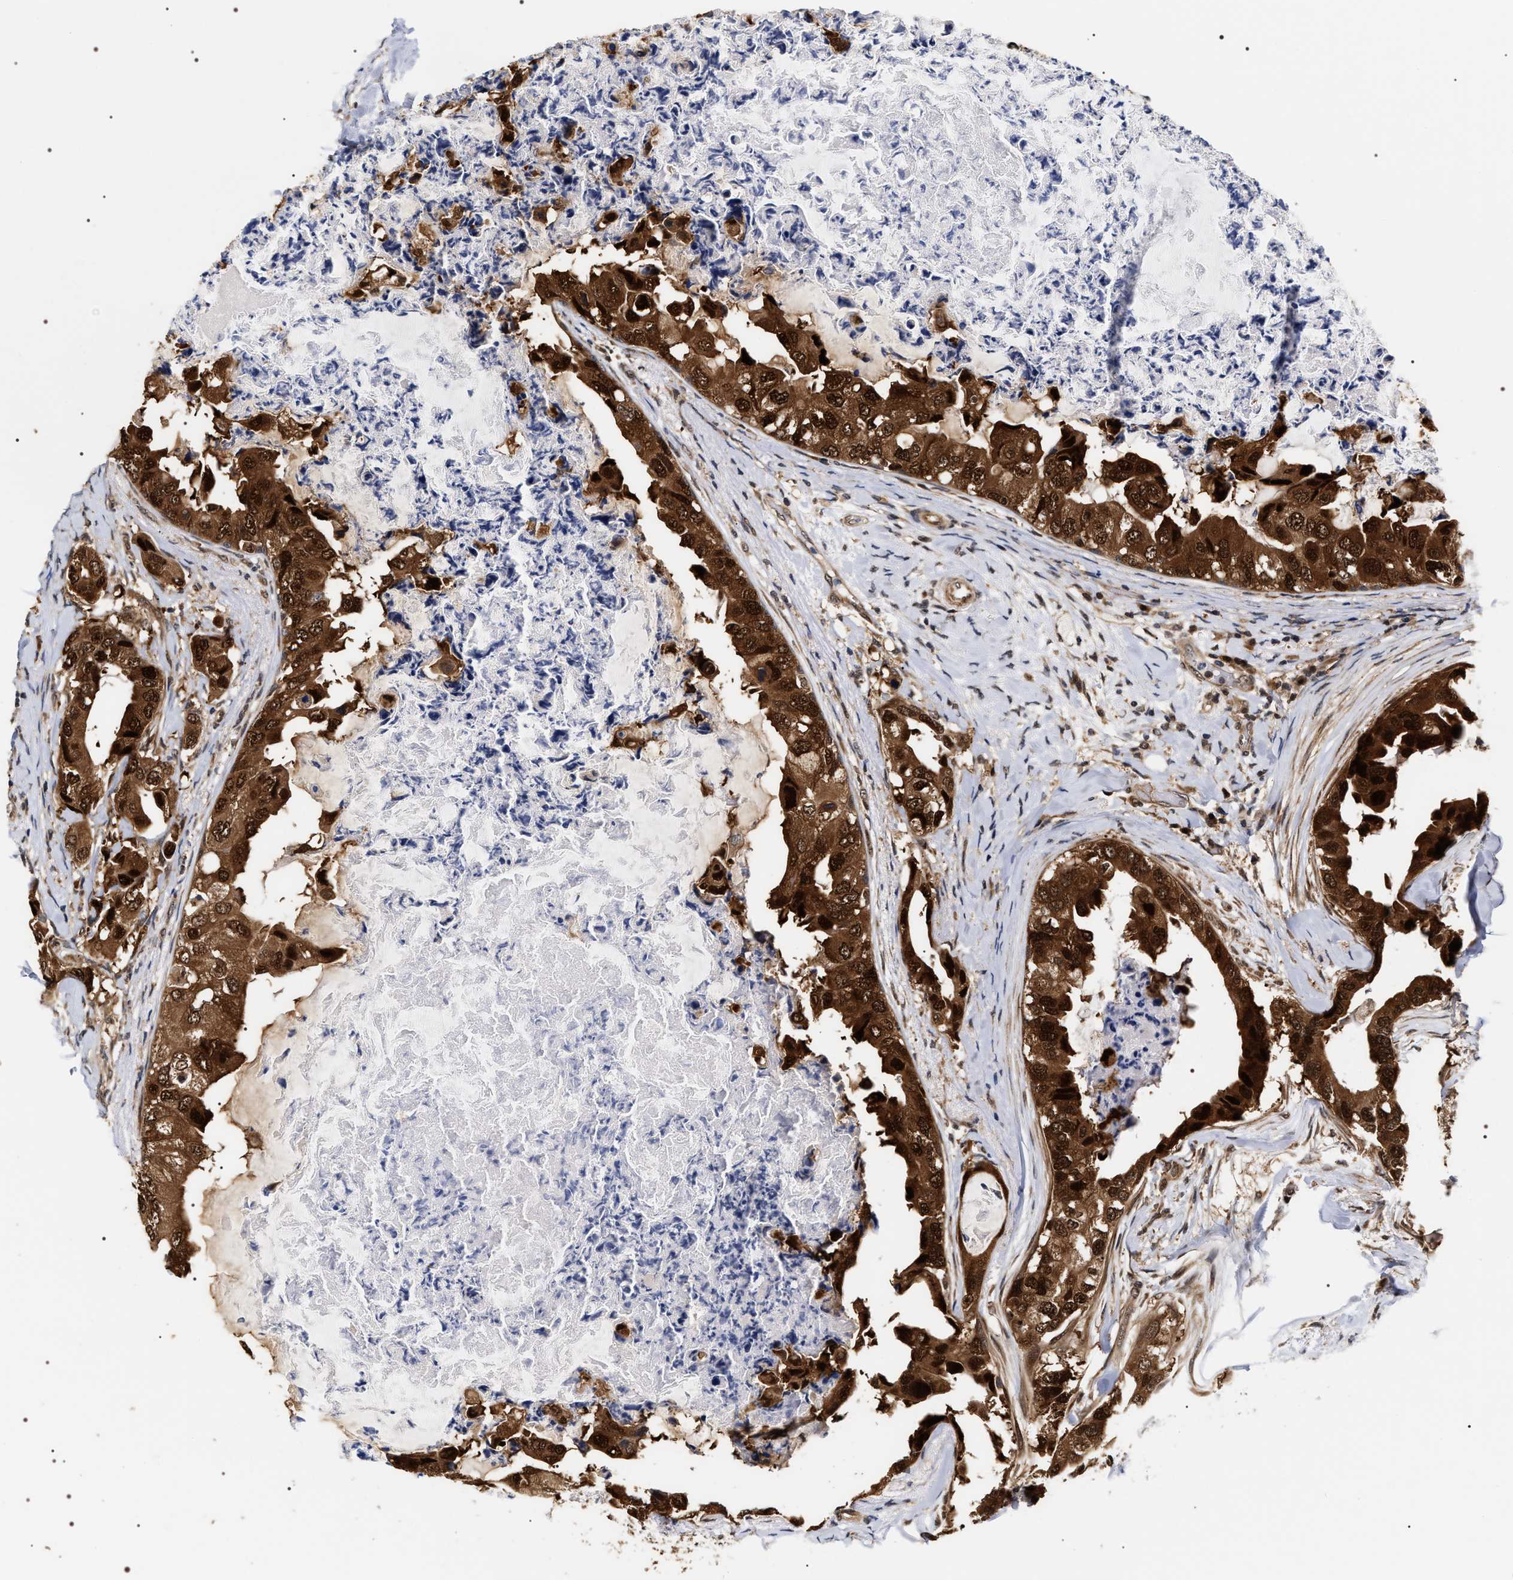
{"staining": {"intensity": "strong", "quantity": ">75%", "location": "cytoplasmic/membranous,nuclear"}, "tissue": "breast cancer", "cell_type": "Tumor cells", "image_type": "cancer", "snomed": [{"axis": "morphology", "description": "Normal tissue, NOS"}, {"axis": "morphology", "description": "Duct carcinoma"}, {"axis": "topography", "description": "Breast"}], "caption": "Breast cancer stained with a protein marker demonstrates strong staining in tumor cells.", "gene": "BAG6", "patient": {"sex": "female", "age": 40}}